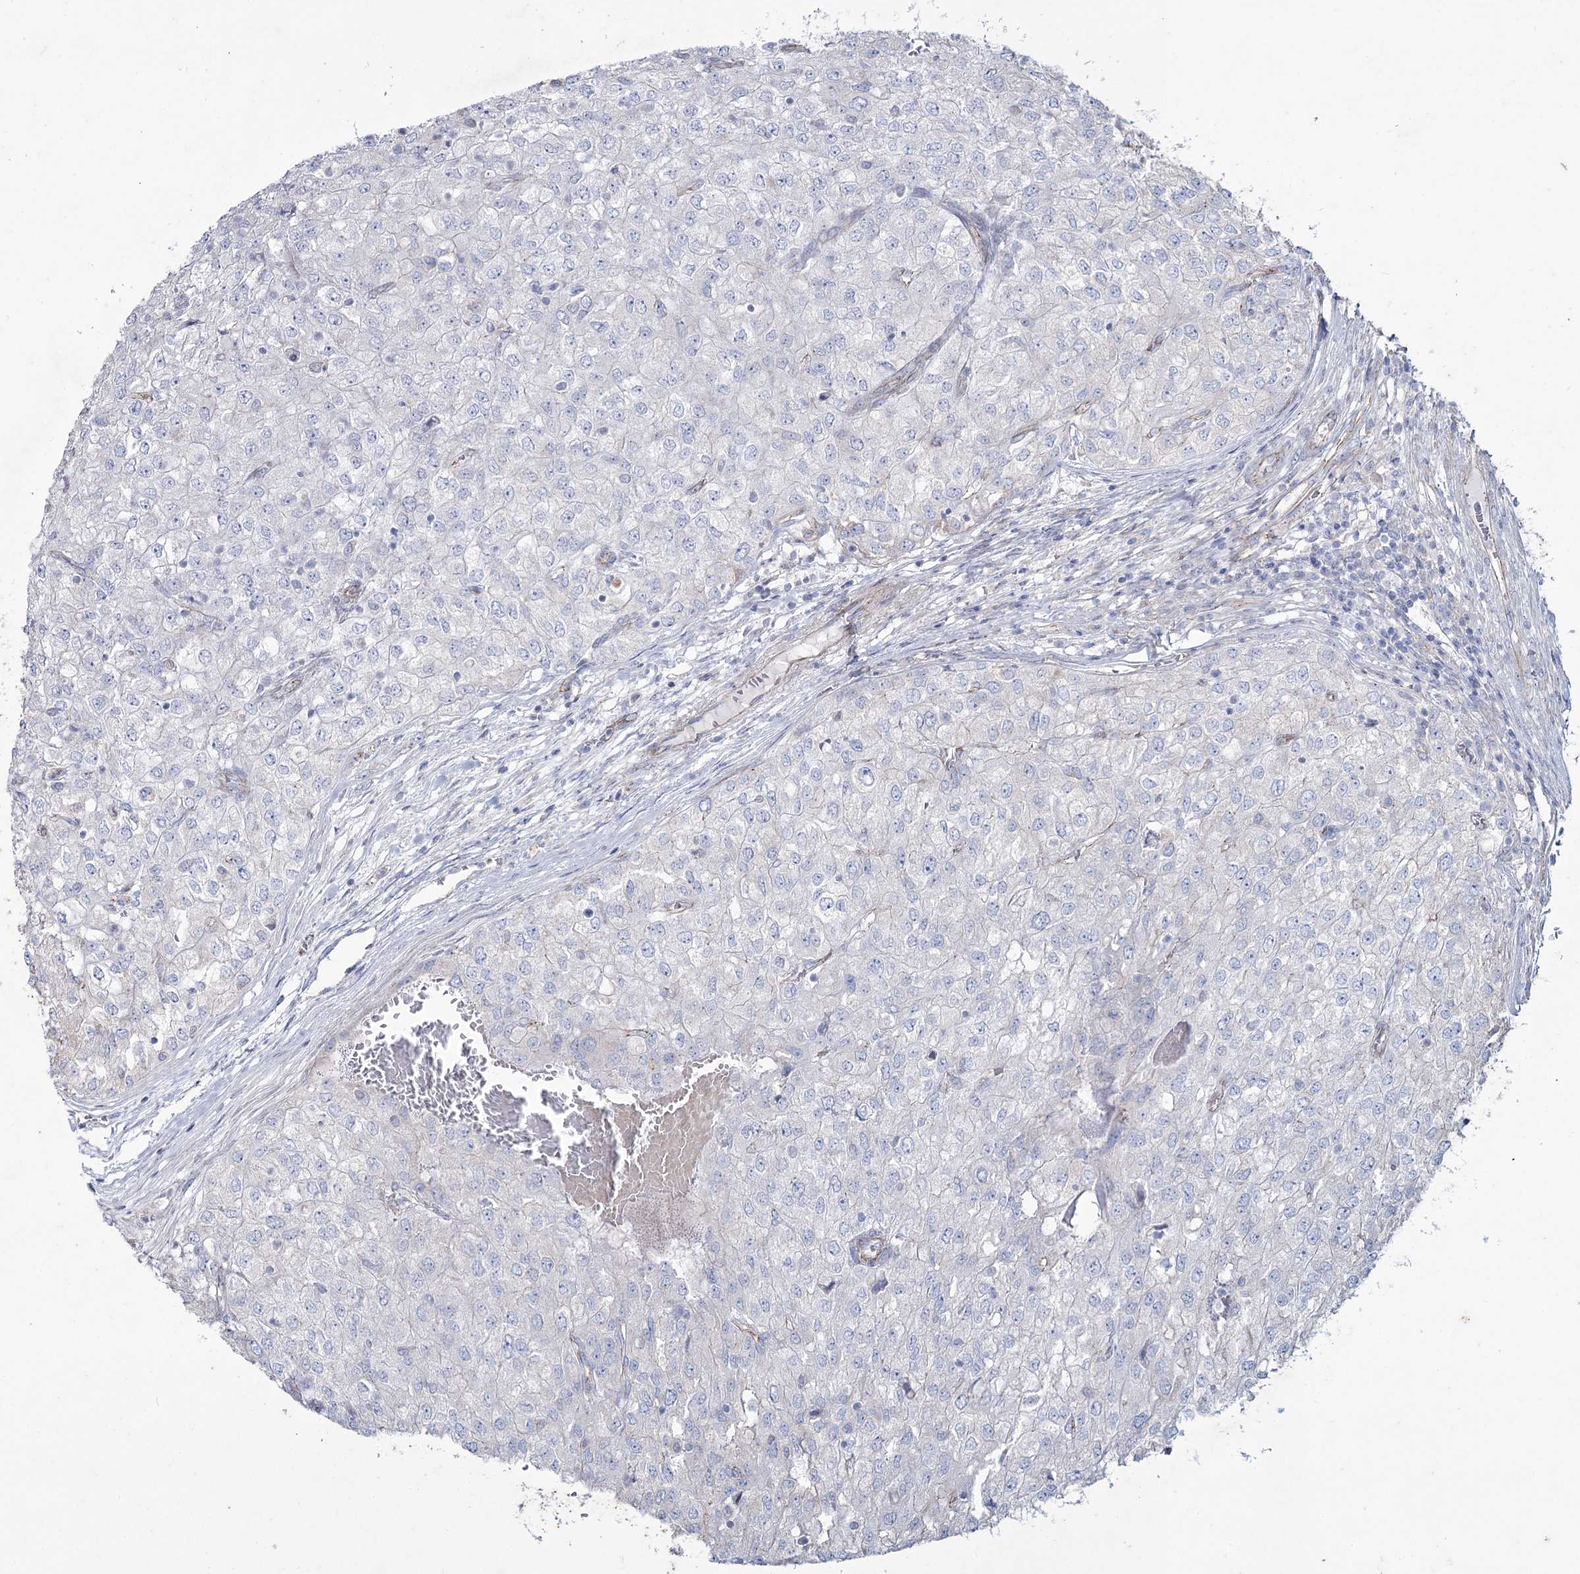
{"staining": {"intensity": "negative", "quantity": "none", "location": "none"}, "tissue": "renal cancer", "cell_type": "Tumor cells", "image_type": "cancer", "snomed": [{"axis": "morphology", "description": "Adenocarcinoma, NOS"}, {"axis": "topography", "description": "Kidney"}], "caption": "Tumor cells show no significant expression in renal cancer.", "gene": "LDLRAD3", "patient": {"sex": "female", "age": 54}}